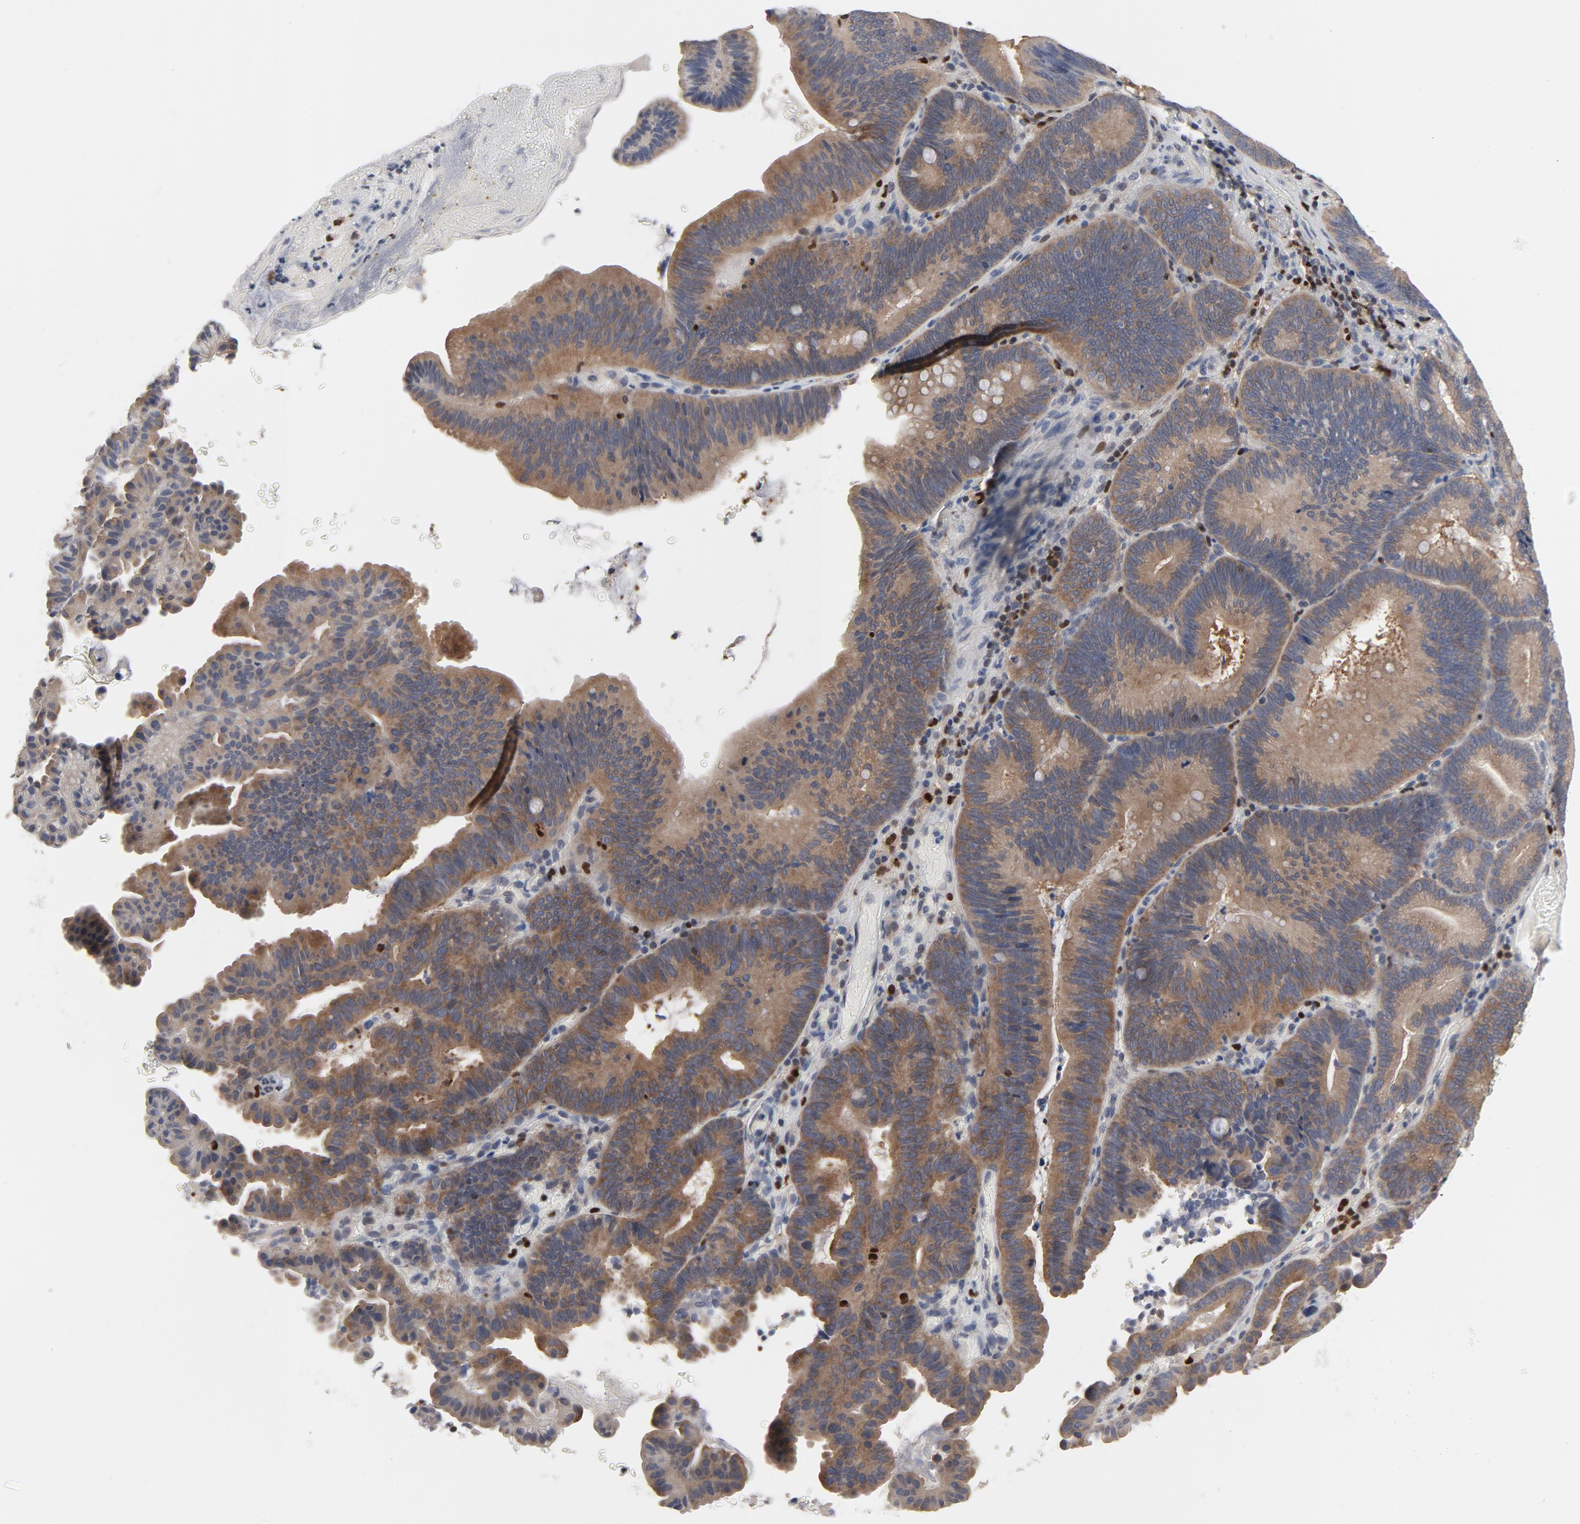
{"staining": {"intensity": "moderate", "quantity": ">75%", "location": "cytoplasmic/membranous"}, "tissue": "pancreatic cancer", "cell_type": "Tumor cells", "image_type": "cancer", "snomed": [{"axis": "morphology", "description": "Adenocarcinoma, NOS"}, {"axis": "topography", "description": "Pancreas"}], "caption": "Pancreatic adenocarcinoma stained for a protein exhibits moderate cytoplasmic/membranous positivity in tumor cells.", "gene": "NFKB1", "patient": {"sex": "male", "age": 82}}